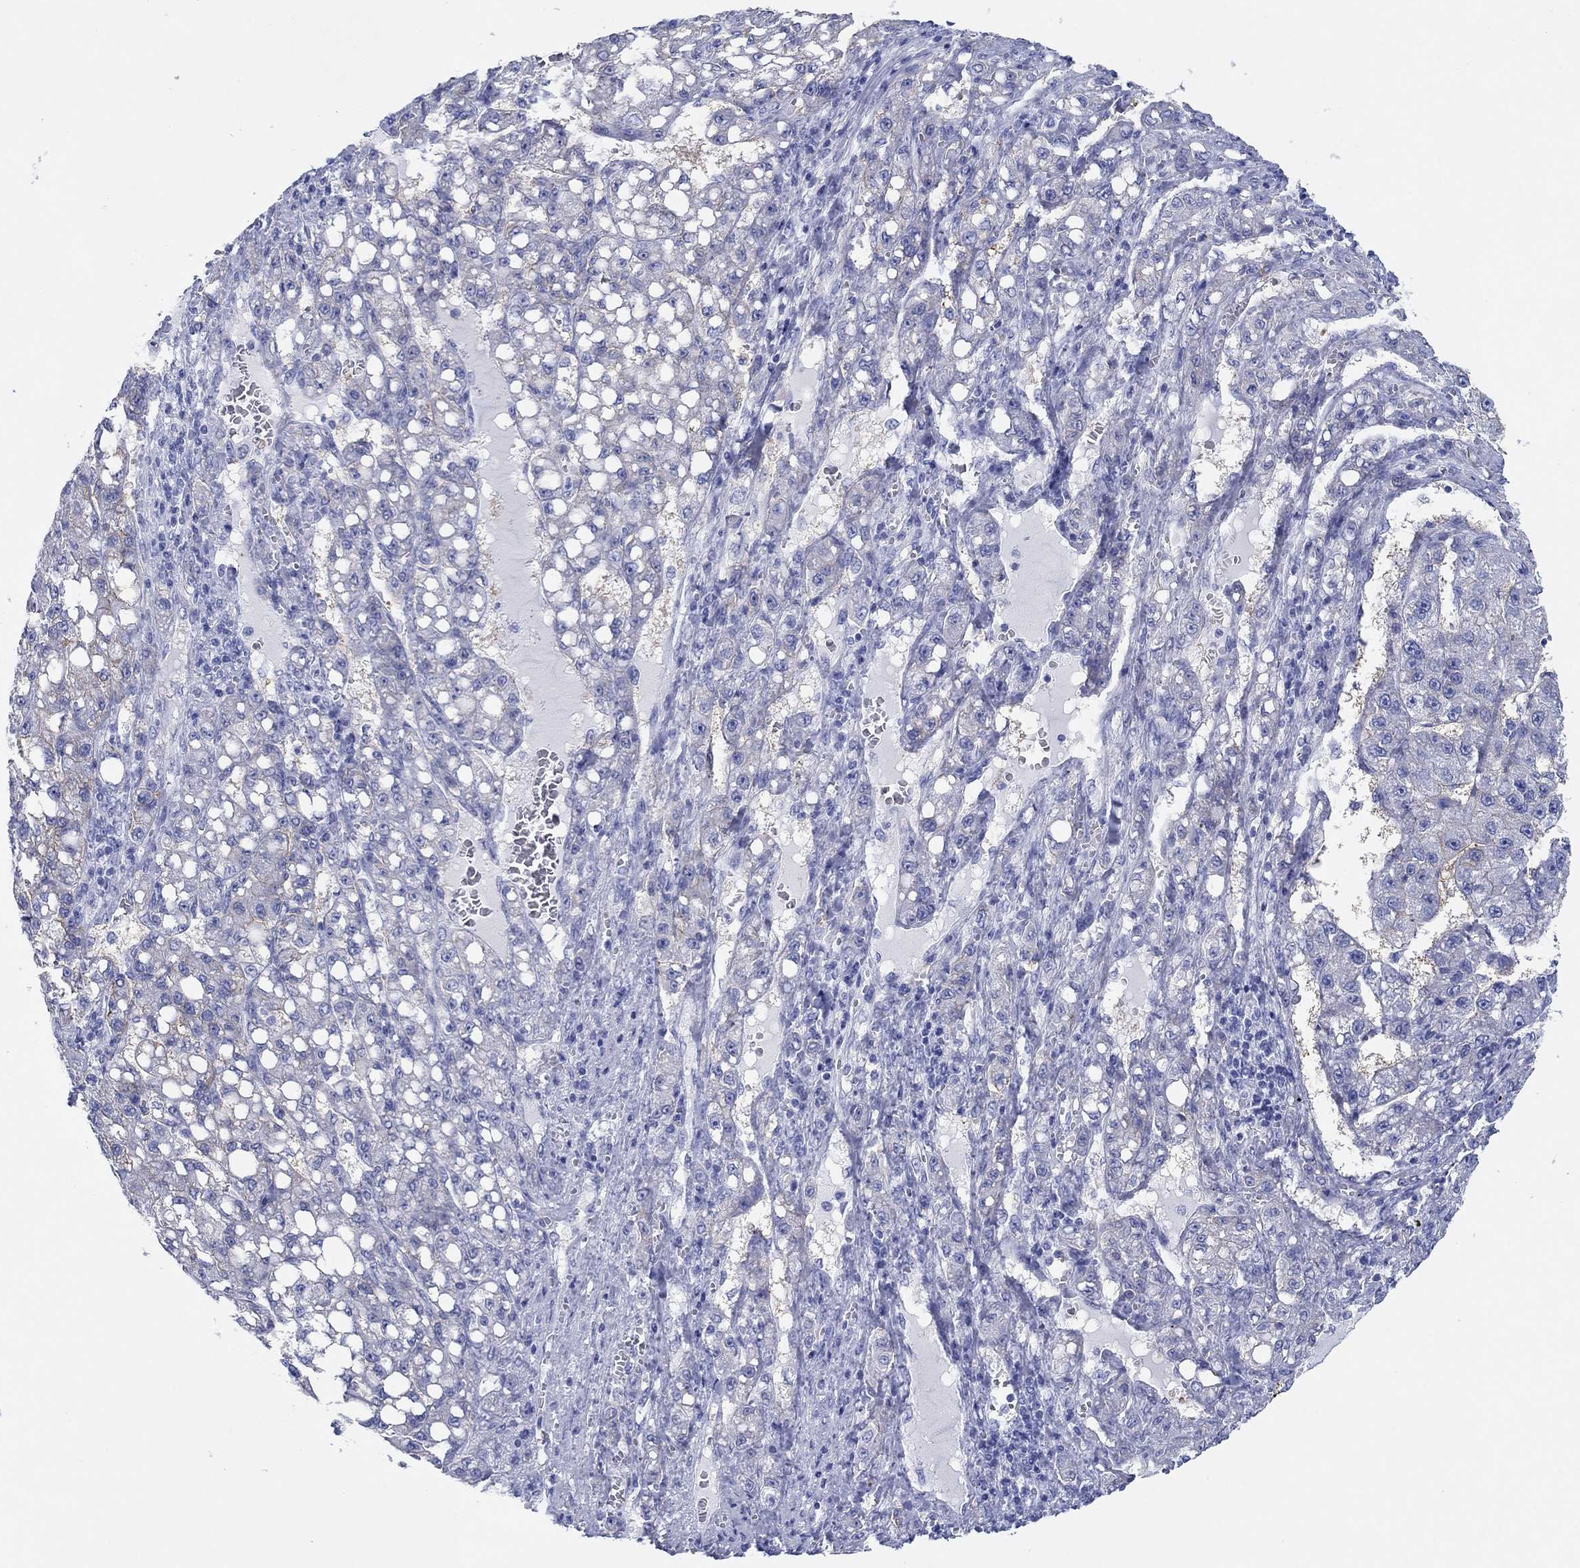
{"staining": {"intensity": "negative", "quantity": "none", "location": "none"}, "tissue": "liver cancer", "cell_type": "Tumor cells", "image_type": "cancer", "snomed": [{"axis": "morphology", "description": "Carcinoma, Hepatocellular, NOS"}, {"axis": "topography", "description": "Liver"}], "caption": "Human liver cancer stained for a protein using IHC shows no staining in tumor cells.", "gene": "ATP1B1", "patient": {"sex": "female", "age": 65}}